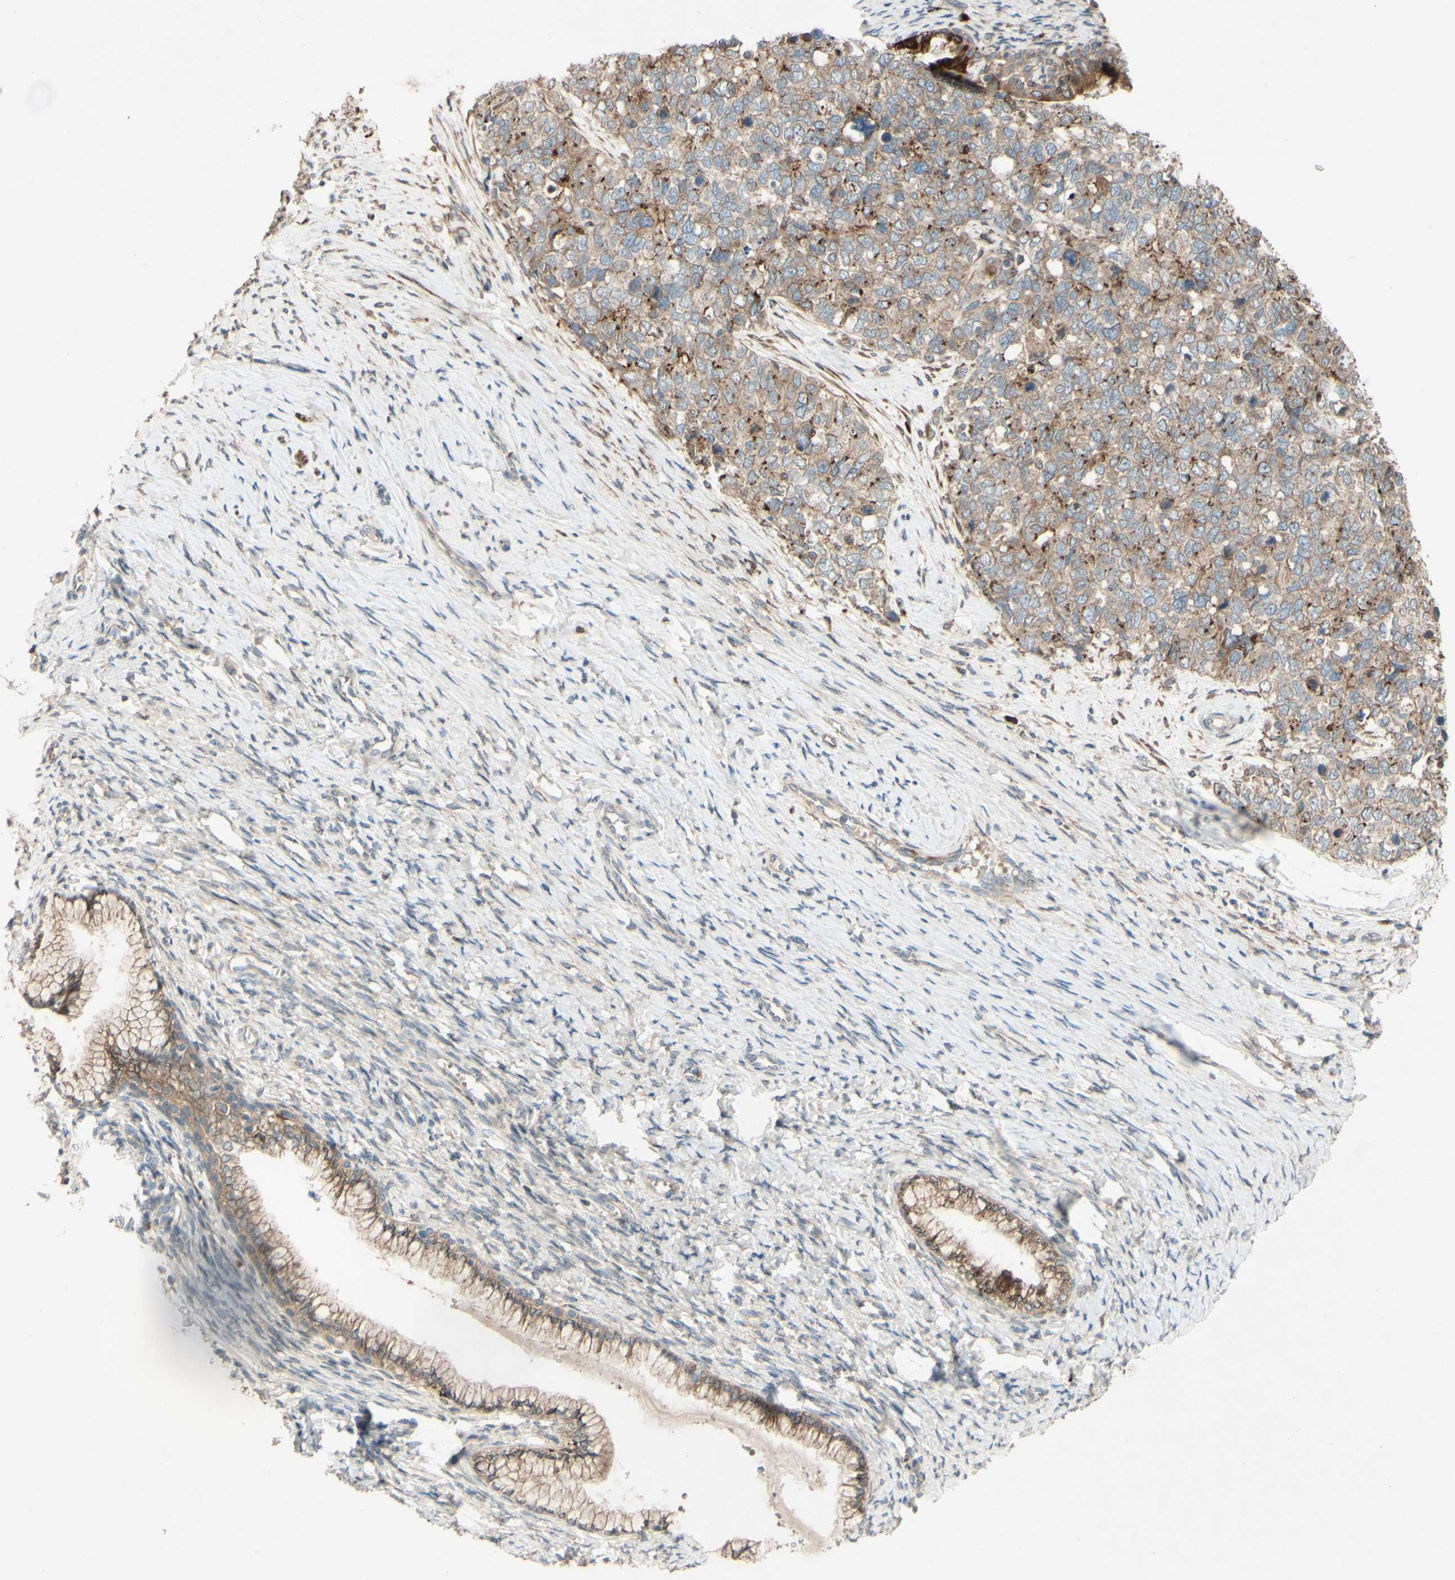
{"staining": {"intensity": "strong", "quantity": "25%-75%", "location": "cytoplasmic/membranous"}, "tissue": "cervical cancer", "cell_type": "Tumor cells", "image_type": "cancer", "snomed": [{"axis": "morphology", "description": "Squamous cell carcinoma, NOS"}, {"axis": "topography", "description": "Cervix"}], "caption": "About 25%-75% of tumor cells in human cervical squamous cell carcinoma exhibit strong cytoplasmic/membranous protein expression as visualized by brown immunohistochemical staining.", "gene": "PTPRU", "patient": {"sex": "female", "age": 63}}